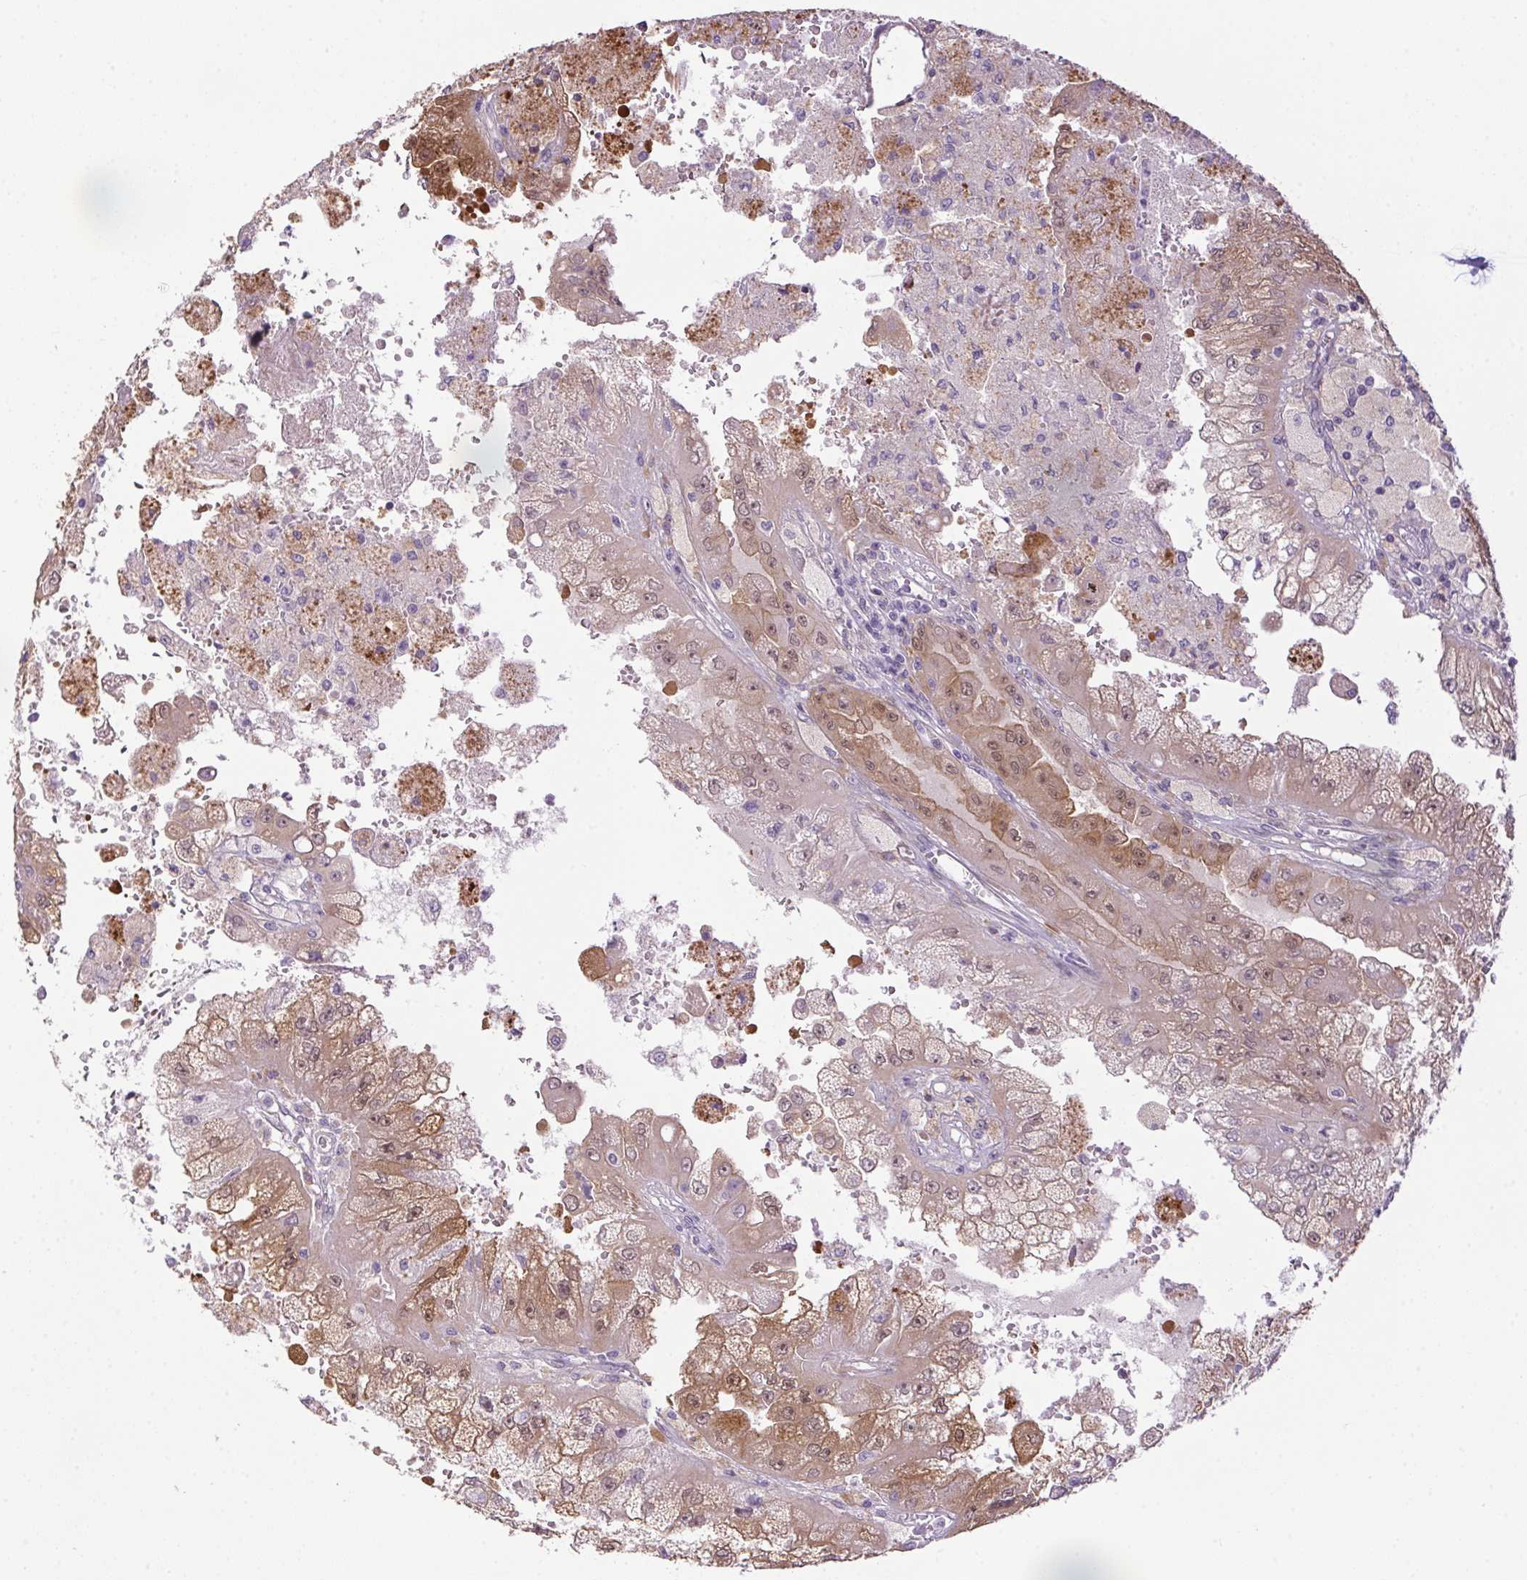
{"staining": {"intensity": "moderate", "quantity": "25%-75%", "location": "cytoplasmic/membranous,nuclear"}, "tissue": "renal cancer", "cell_type": "Tumor cells", "image_type": "cancer", "snomed": [{"axis": "morphology", "description": "Adenocarcinoma, NOS"}, {"axis": "topography", "description": "Kidney"}], "caption": "Immunohistochemical staining of renal adenocarcinoma displays medium levels of moderate cytoplasmic/membranous and nuclear positivity in about 25%-75% of tumor cells.", "gene": "LRRTM1", "patient": {"sex": "male", "age": 58}}